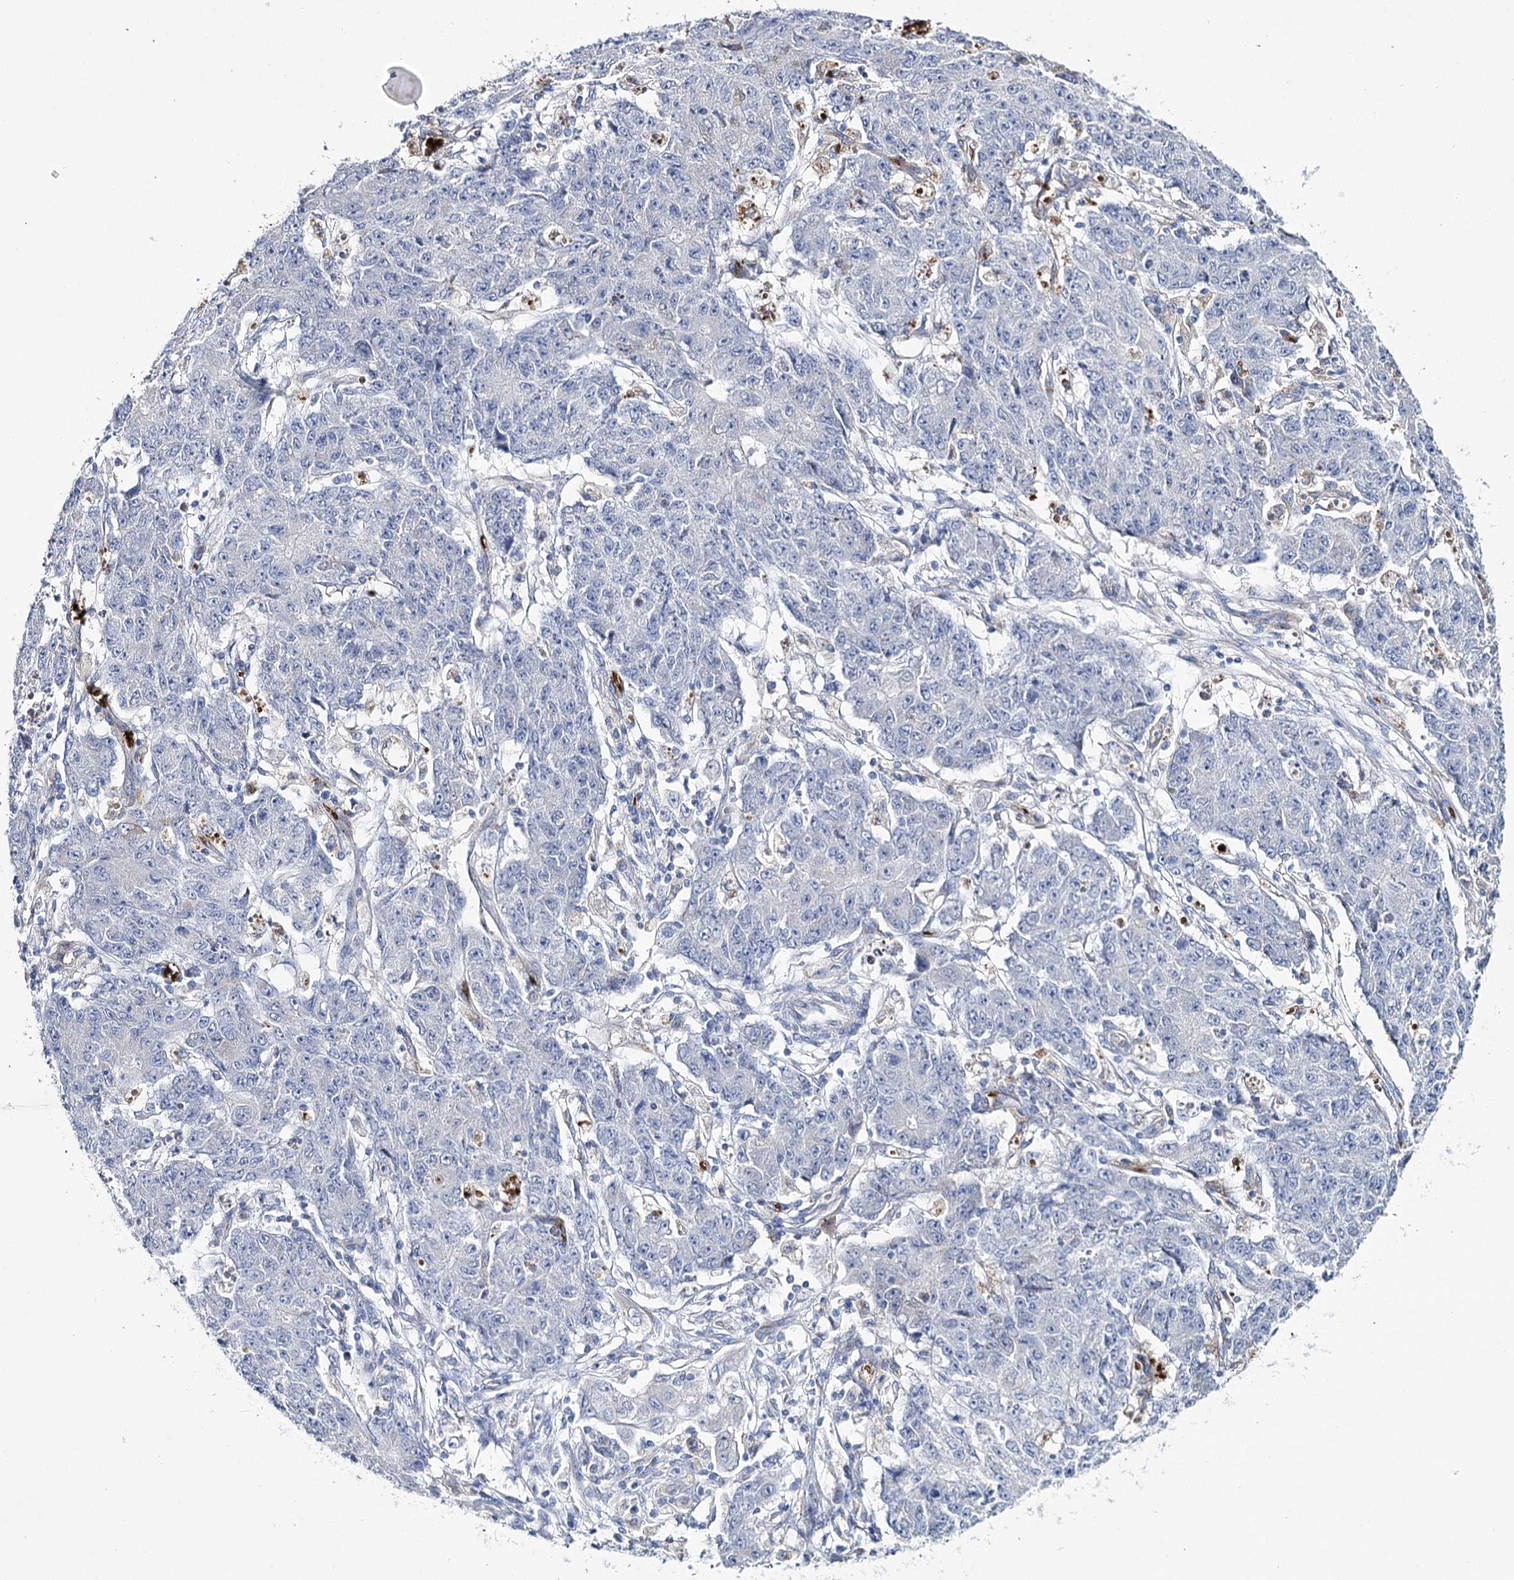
{"staining": {"intensity": "negative", "quantity": "none", "location": "none"}, "tissue": "ovarian cancer", "cell_type": "Tumor cells", "image_type": "cancer", "snomed": [{"axis": "morphology", "description": "Carcinoma, endometroid"}, {"axis": "topography", "description": "Ovary"}], "caption": "A photomicrograph of endometroid carcinoma (ovarian) stained for a protein shows no brown staining in tumor cells. (DAB immunohistochemistry (IHC) with hematoxylin counter stain).", "gene": "GBF1", "patient": {"sex": "female", "age": 42}}